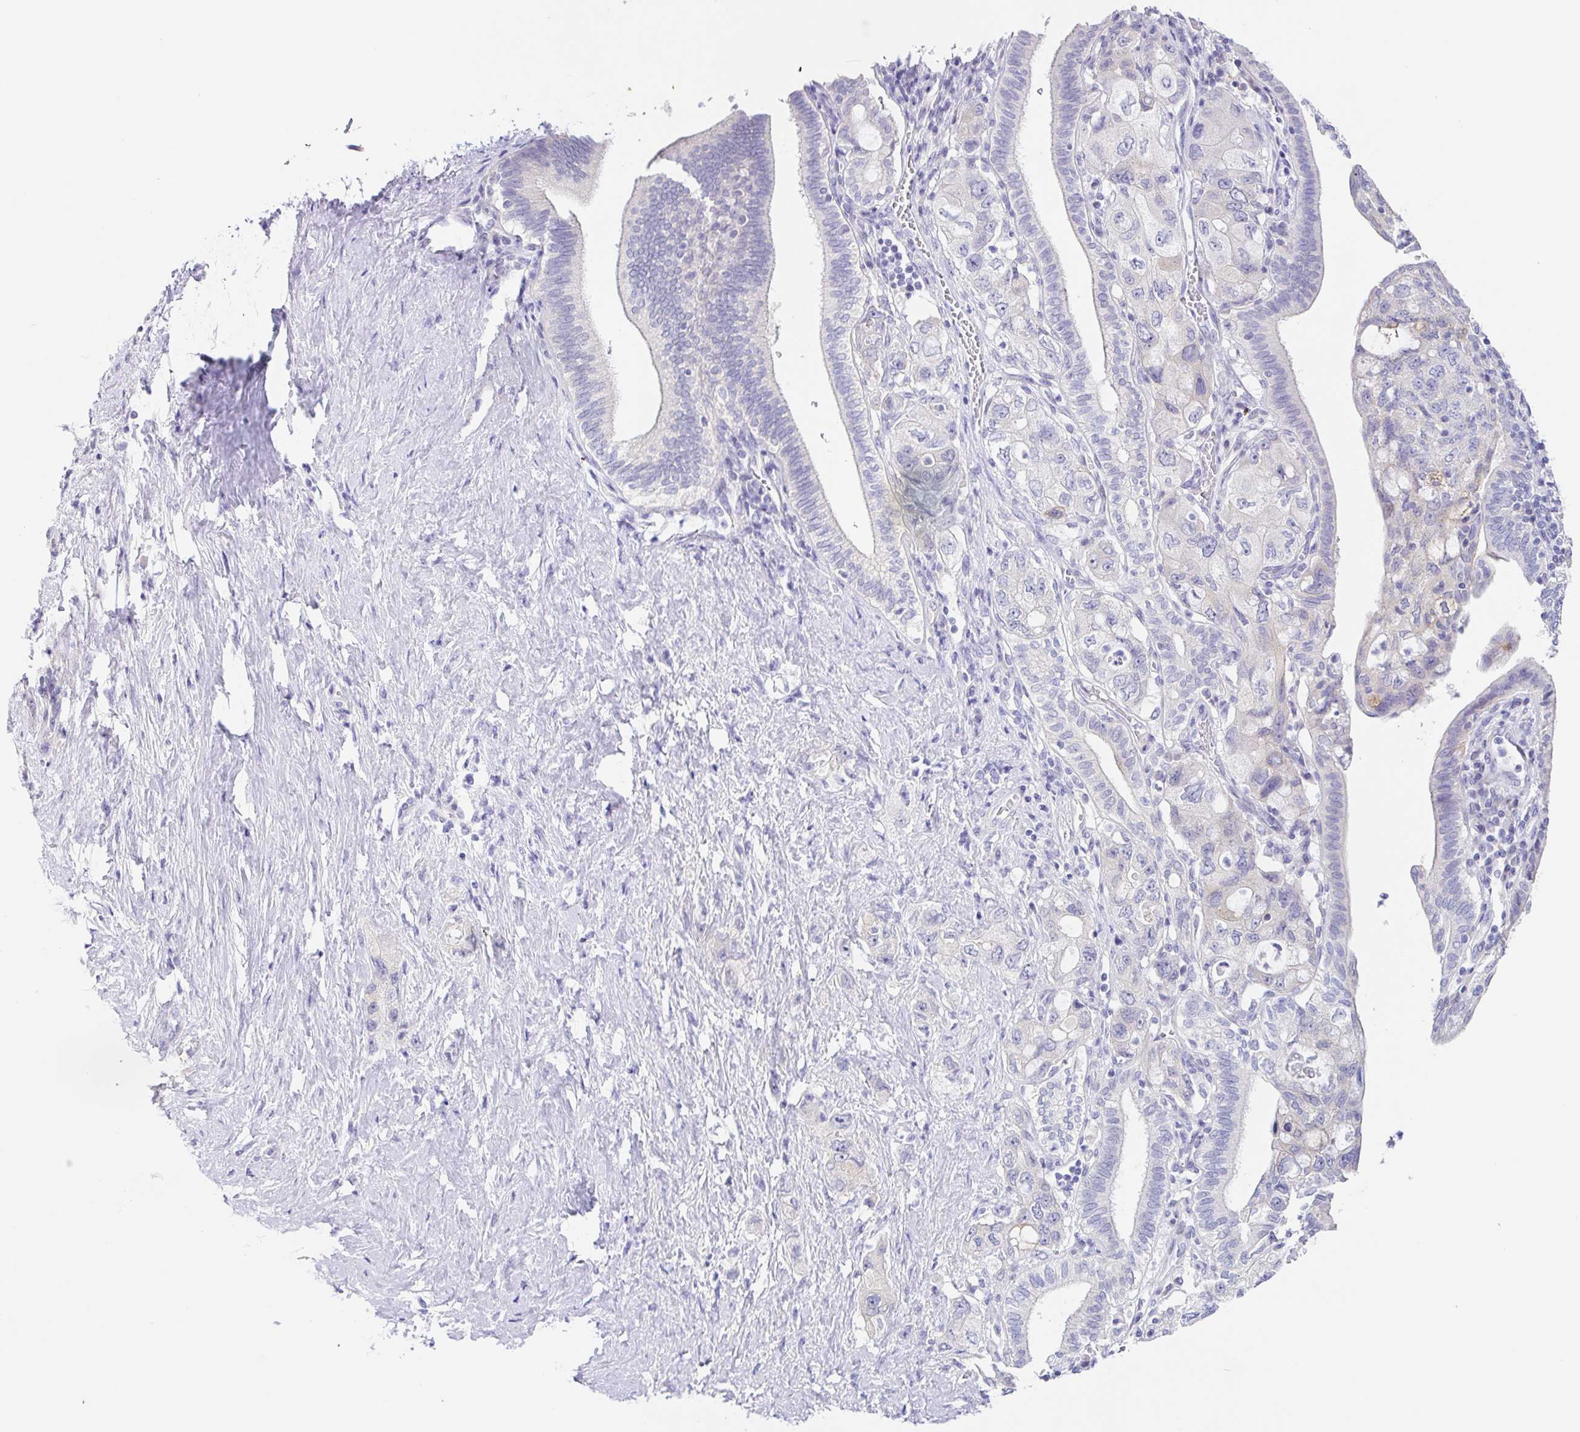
{"staining": {"intensity": "negative", "quantity": "none", "location": "none"}, "tissue": "pancreatic cancer", "cell_type": "Tumor cells", "image_type": "cancer", "snomed": [{"axis": "morphology", "description": "Adenocarcinoma, NOS"}, {"axis": "topography", "description": "Pancreas"}], "caption": "This image is of adenocarcinoma (pancreatic) stained with IHC to label a protein in brown with the nuclei are counter-stained blue. There is no staining in tumor cells. The staining was performed using DAB (3,3'-diaminobenzidine) to visualize the protein expression in brown, while the nuclei were stained in blue with hematoxylin (Magnification: 20x).", "gene": "DCAF17", "patient": {"sex": "female", "age": 73}}